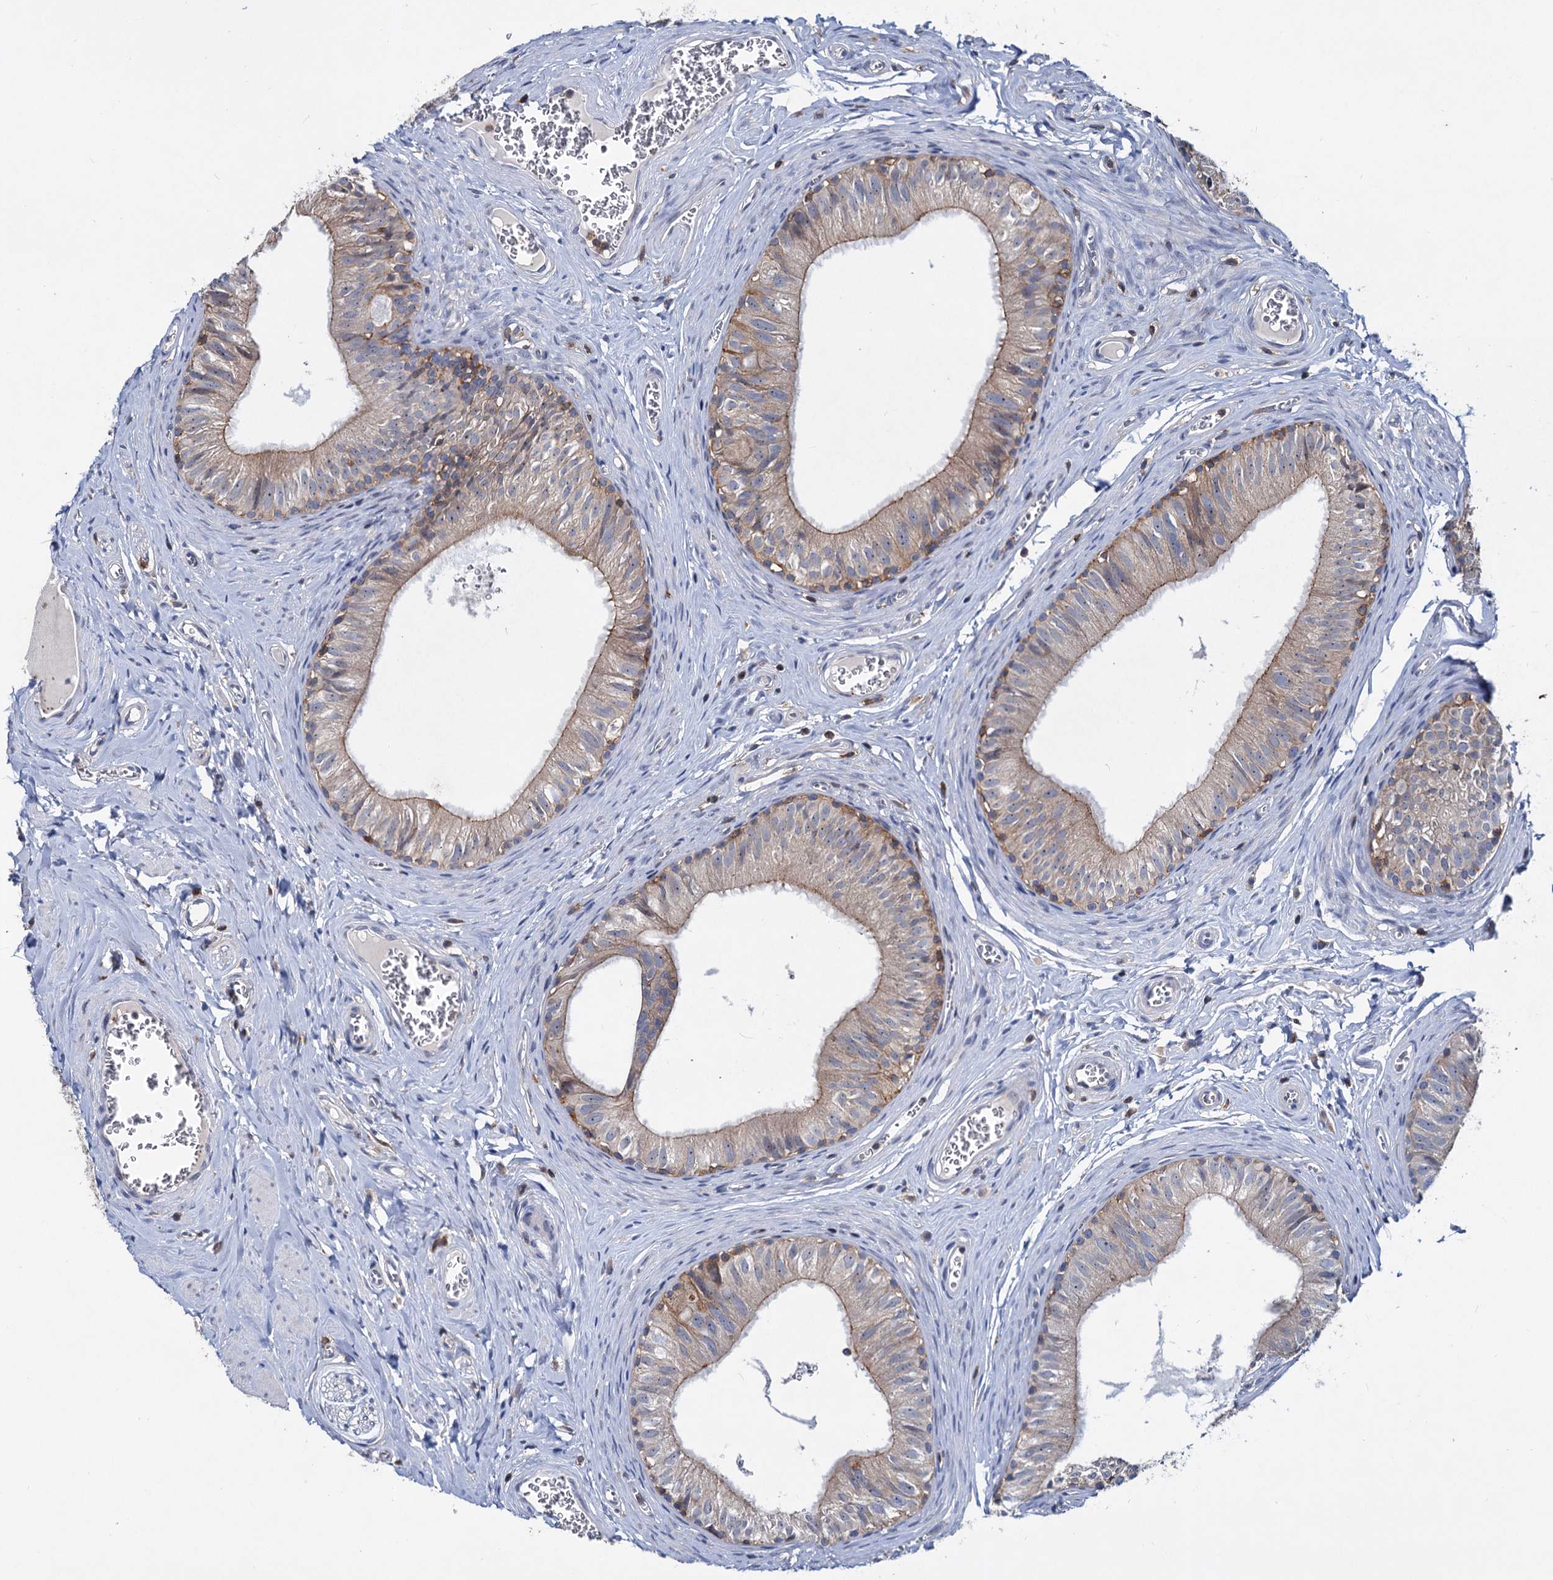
{"staining": {"intensity": "weak", "quantity": "25%-75%", "location": "cytoplasmic/membranous"}, "tissue": "epididymis", "cell_type": "Glandular cells", "image_type": "normal", "snomed": [{"axis": "morphology", "description": "Normal tissue, NOS"}, {"axis": "topography", "description": "Epididymis"}], "caption": "Normal epididymis was stained to show a protein in brown. There is low levels of weak cytoplasmic/membranous positivity in approximately 25%-75% of glandular cells. Using DAB (brown) and hematoxylin (blue) stains, captured at high magnification using brightfield microscopy.", "gene": "LRCH4", "patient": {"sex": "male", "age": 42}}